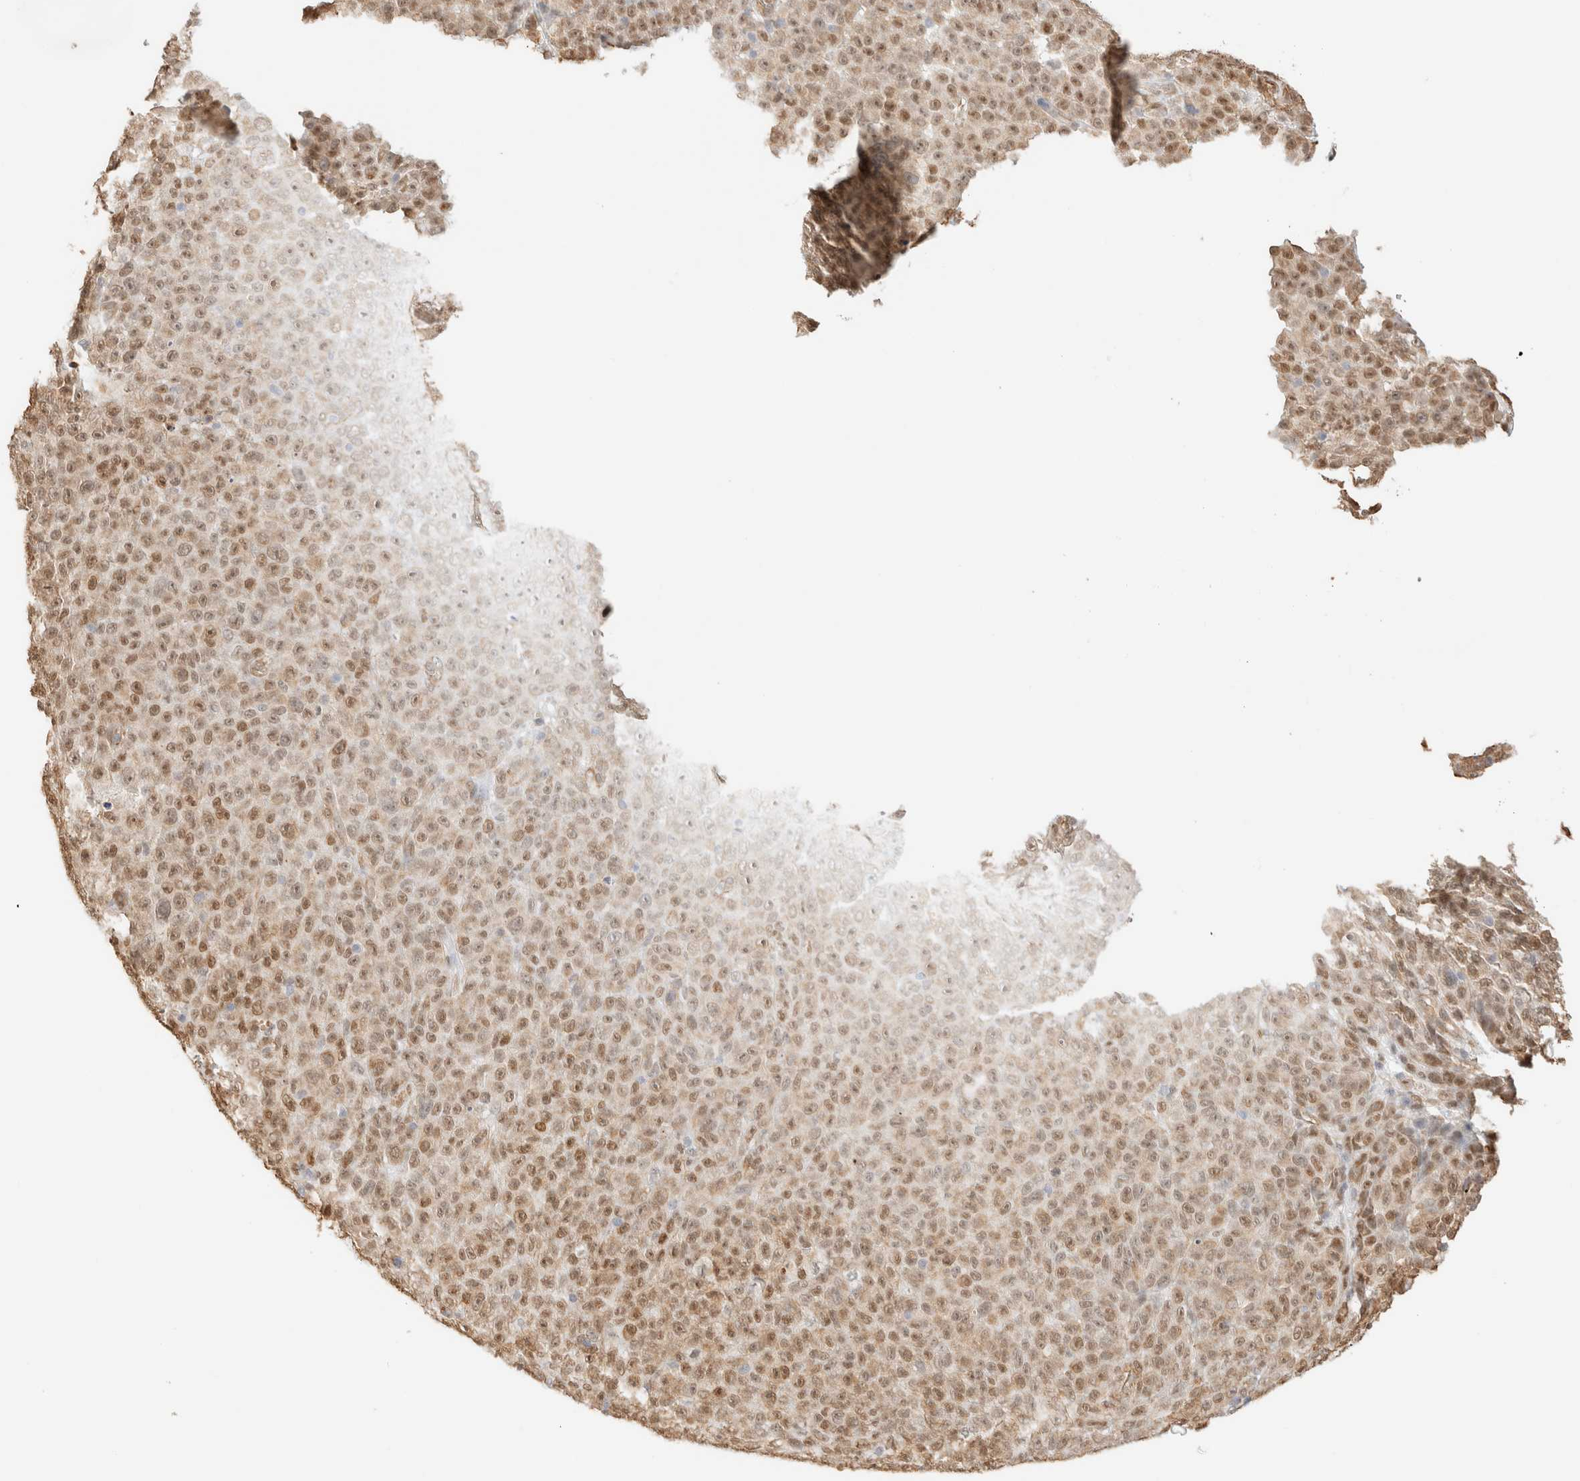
{"staining": {"intensity": "moderate", "quantity": ">75%", "location": "cytoplasmic/membranous,nuclear"}, "tissue": "melanoma", "cell_type": "Tumor cells", "image_type": "cancer", "snomed": [{"axis": "morphology", "description": "Malignant melanoma, NOS"}, {"axis": "topography", "description": "Skin"}], "caption": "Protein staining reveals moderate cytoplasmic/membranous and nuclear staining in approximately >75% of tumor cells in melanoma.", "gene": "ARID5A", "patient": {"sex": "female", "age": 82}}